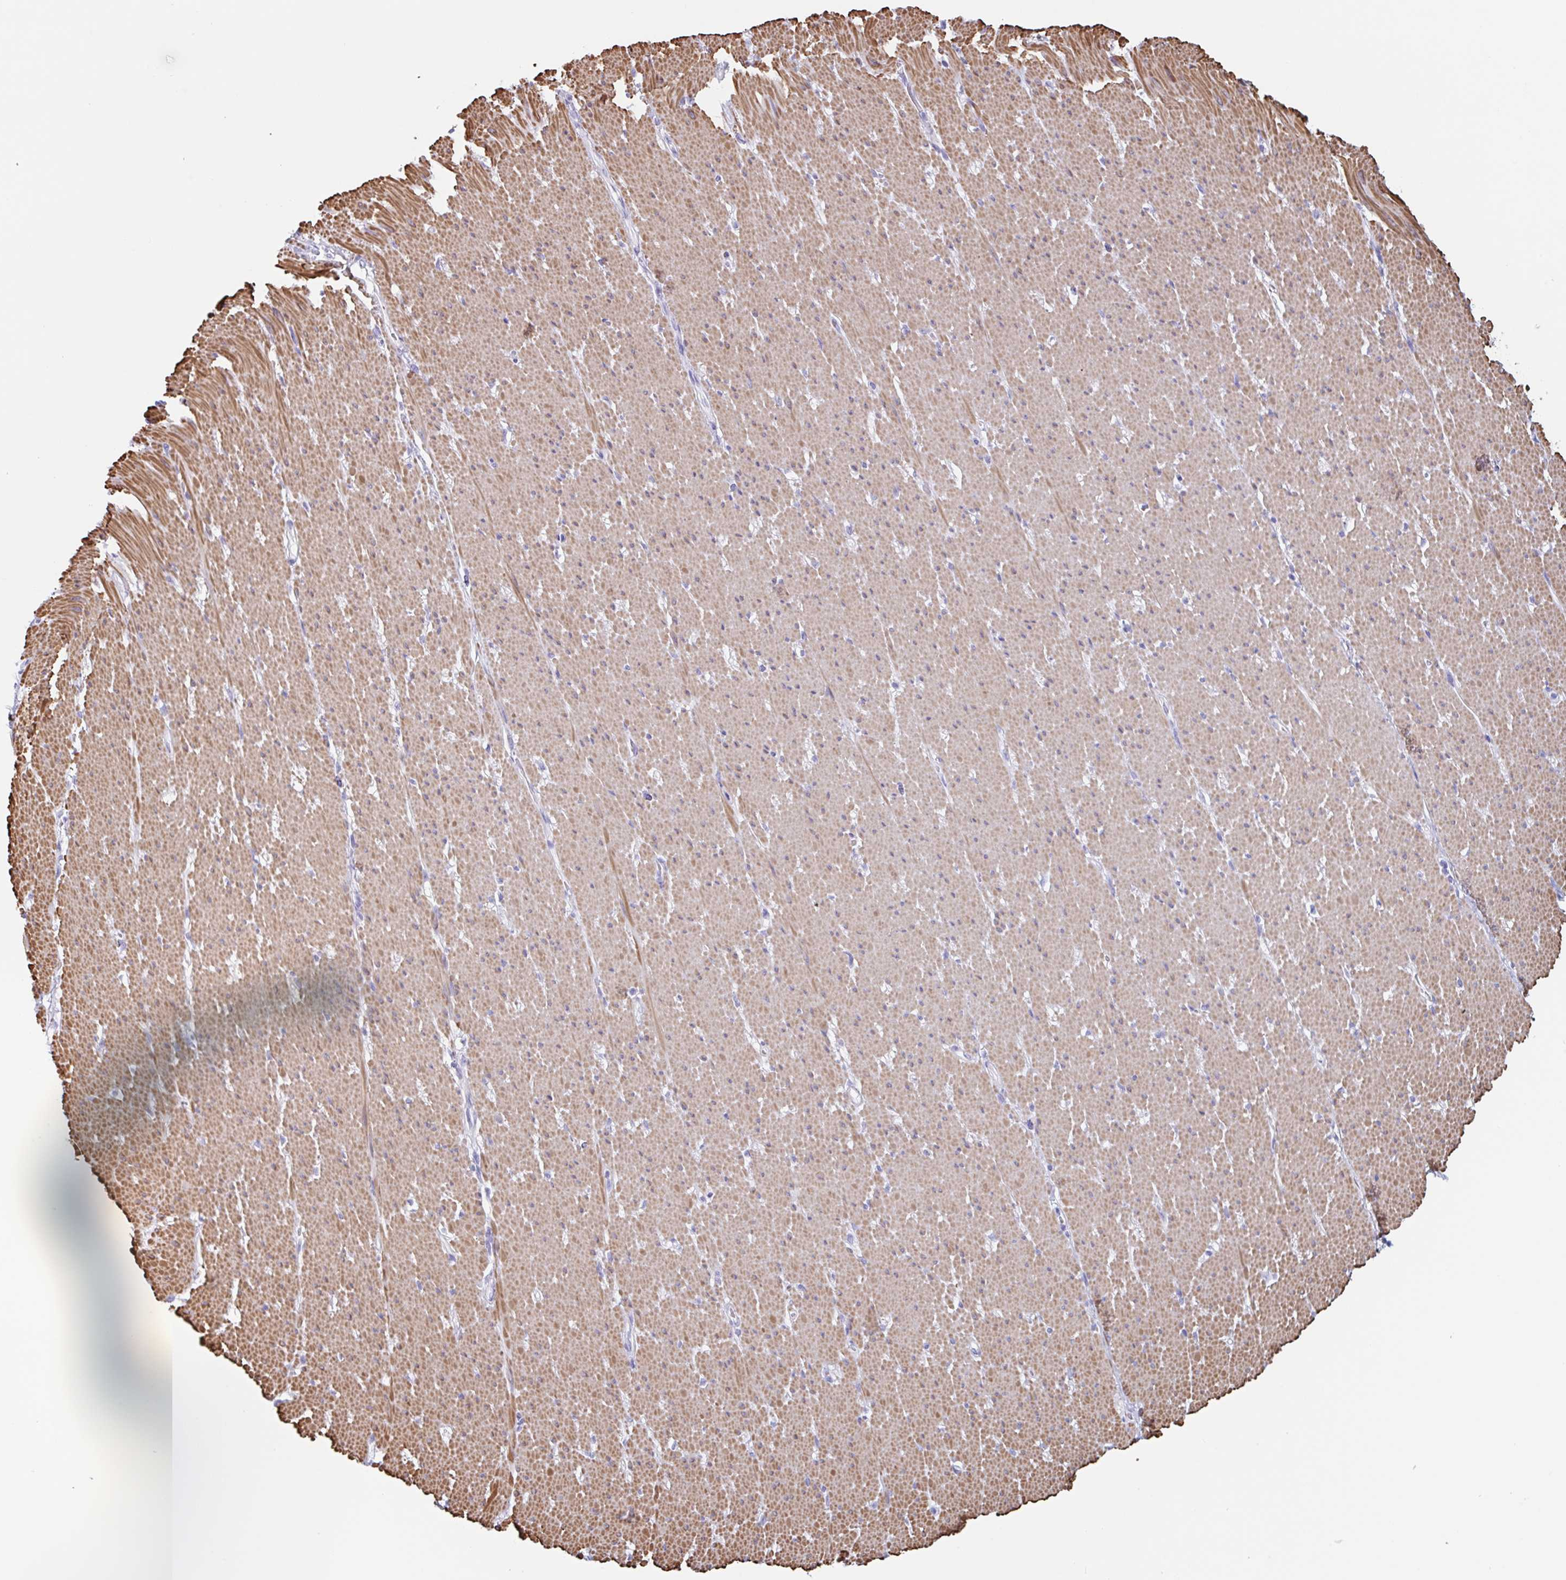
{"staining": {"intensity": "moderate", "quantity": "25%-75%", "location": "cytoplasmic/membranous"}, "tissue": "smooth muscle", "cell_type": "Smooth muscle cells", "image_type": "normal", "snomed": [{"axis": "morphology", "description": "Normal tissue, NOS"}, {"axis": "topography", "description": "Smooth muscle"}, {"axis": "topography", "description": "Rectum"}], "caption": "Immunohistochemistry (DAB) staining of benign human smooth muscle demonstrates moderate cytoplasmic/membranous protein positivity in approximately 25%-75% of smooth muscle cells. Nuclei are stained in blue.", "gene": "TAS2R41", "patient": {"sex": "male", "age": 53}}